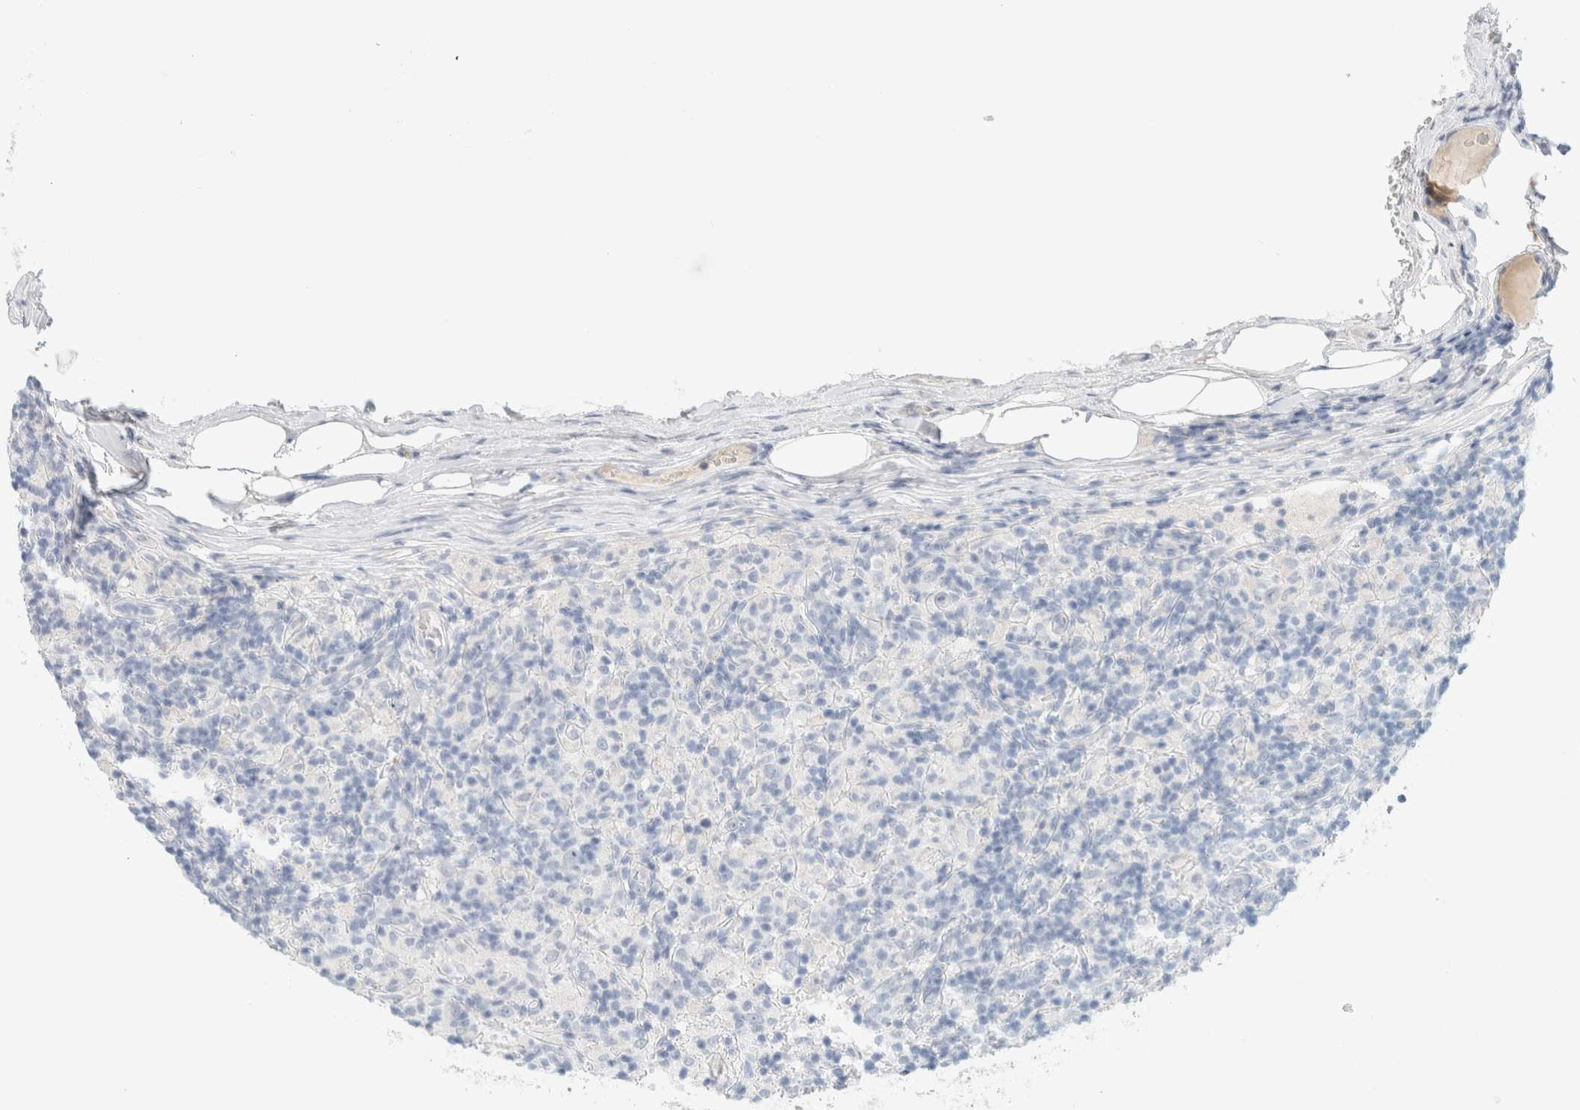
{"staining": {"intensity": "negative", "quantity": "none", "location": "none"}, "tissue": "lymphoma", "cell_type": "Tumor cells", "image_type": "cancer", "snomed": [{"axis": "morphology", "description": "Hodgkin's disease, NOS"}, {"axis": "topography", "description": "Lymph node"}], "caption": "A micrograph of human Hodgkin's disease is negative for staining in tumor cells. (DAB immunohistochemistry visualized using brightfield microscopy, high magnification).", "gene": "HEXD", "patient": {"sex": "male", "age": 70}}